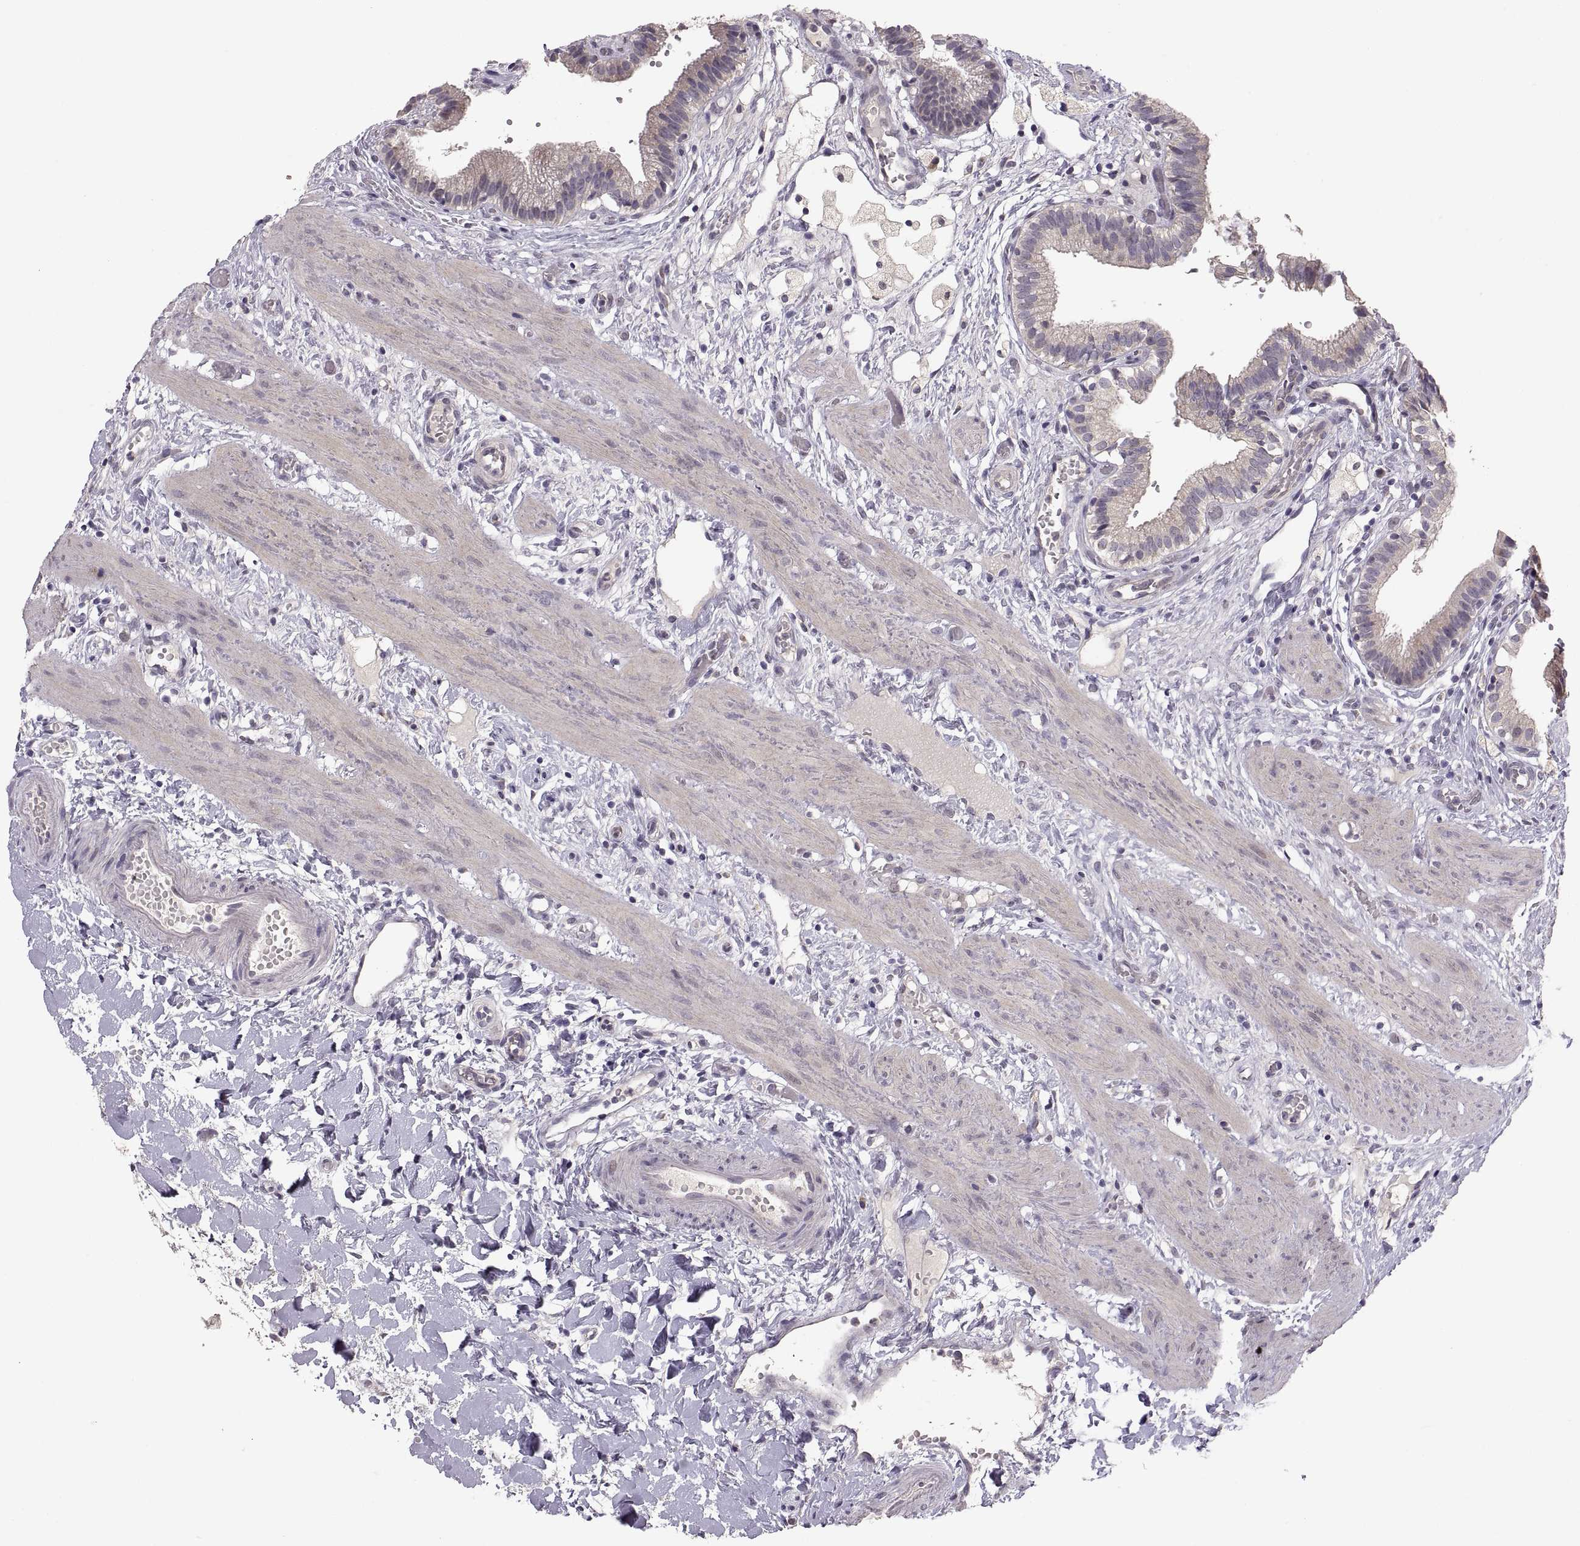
{"staining": {"intensity": "weak", "quantity": "25%-75%", "location": "cytoplasmic/membranous"}, "tissue": "gallbladder", "cell_type": "Glandular cells", "image_type": "normal", "snomed": [{"axis": "morphology", "description": "Normal tissue, NOS"}, {"axis": "topography", "description": "Gallbladder"}], "caption": "Gallbladder stained with DAB (3,3'-diaminobenzidine) IHC reveals low levels of weak cytoplasmic/membranous expression in approximately 25%-75% of glandular cells.", "gene": "HMGCR", "patient": {"sex": "female", "age": 24}}